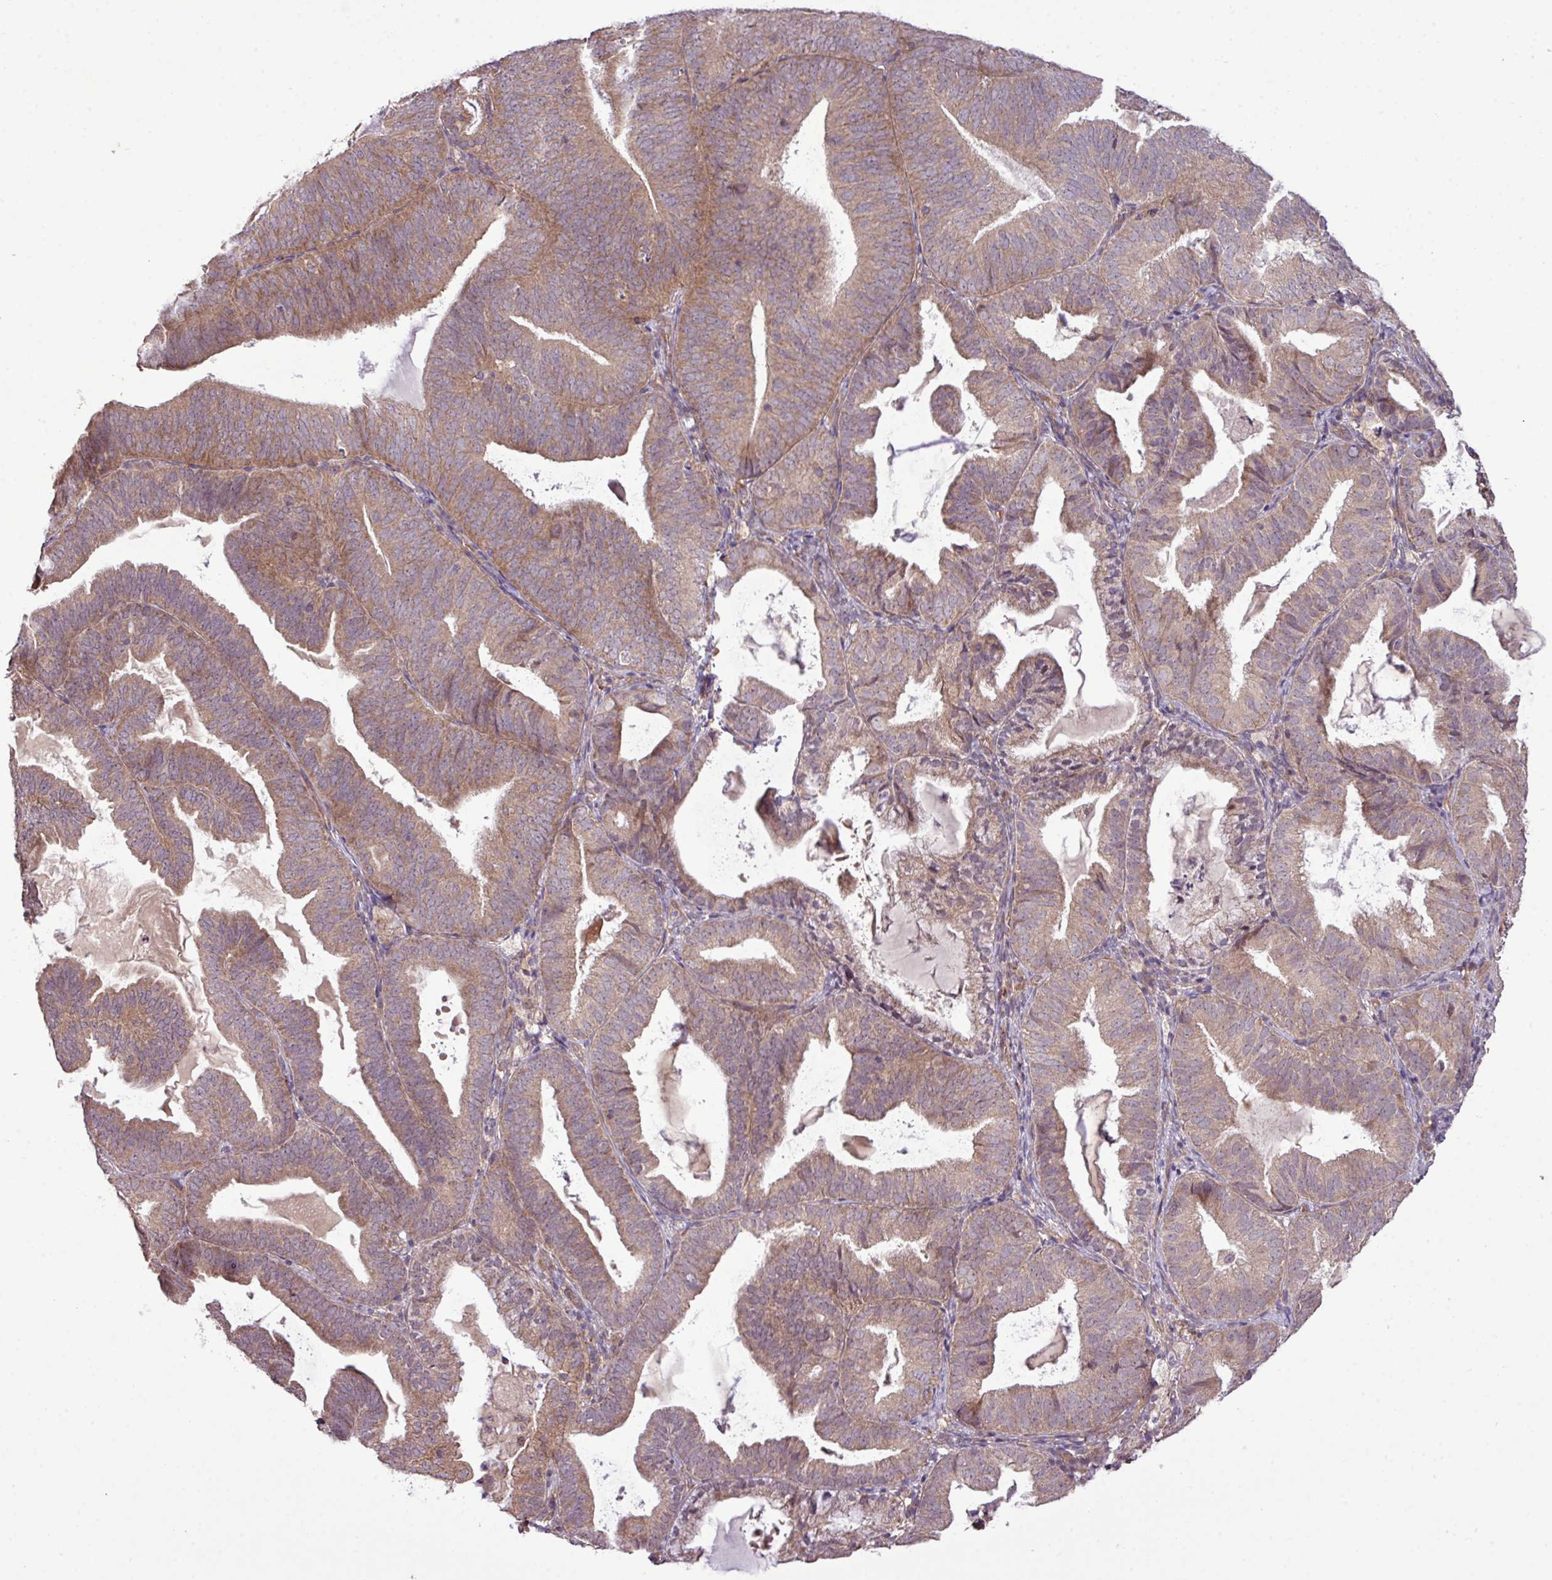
{"staining": {"intensity": "moderate", "quantity": "25%-75%", "location": "cytoplasmic/membranous"}, "tissue": "endometrial cancer", "cell_type": "Tumor cells", "image_type": "cancer", "snomed": [{"axis": "morphology", "description": "Adenocarcinoma, NOS"}, {"axis": "topography", "description": "Endometrium"}], "caption": "Human adenocarcinoma (endometrial) stained with a protein marker reveals moderate staining in tumor cells.", "gene": "XIAP", "patient": {"sex": "female", "age": 80}}